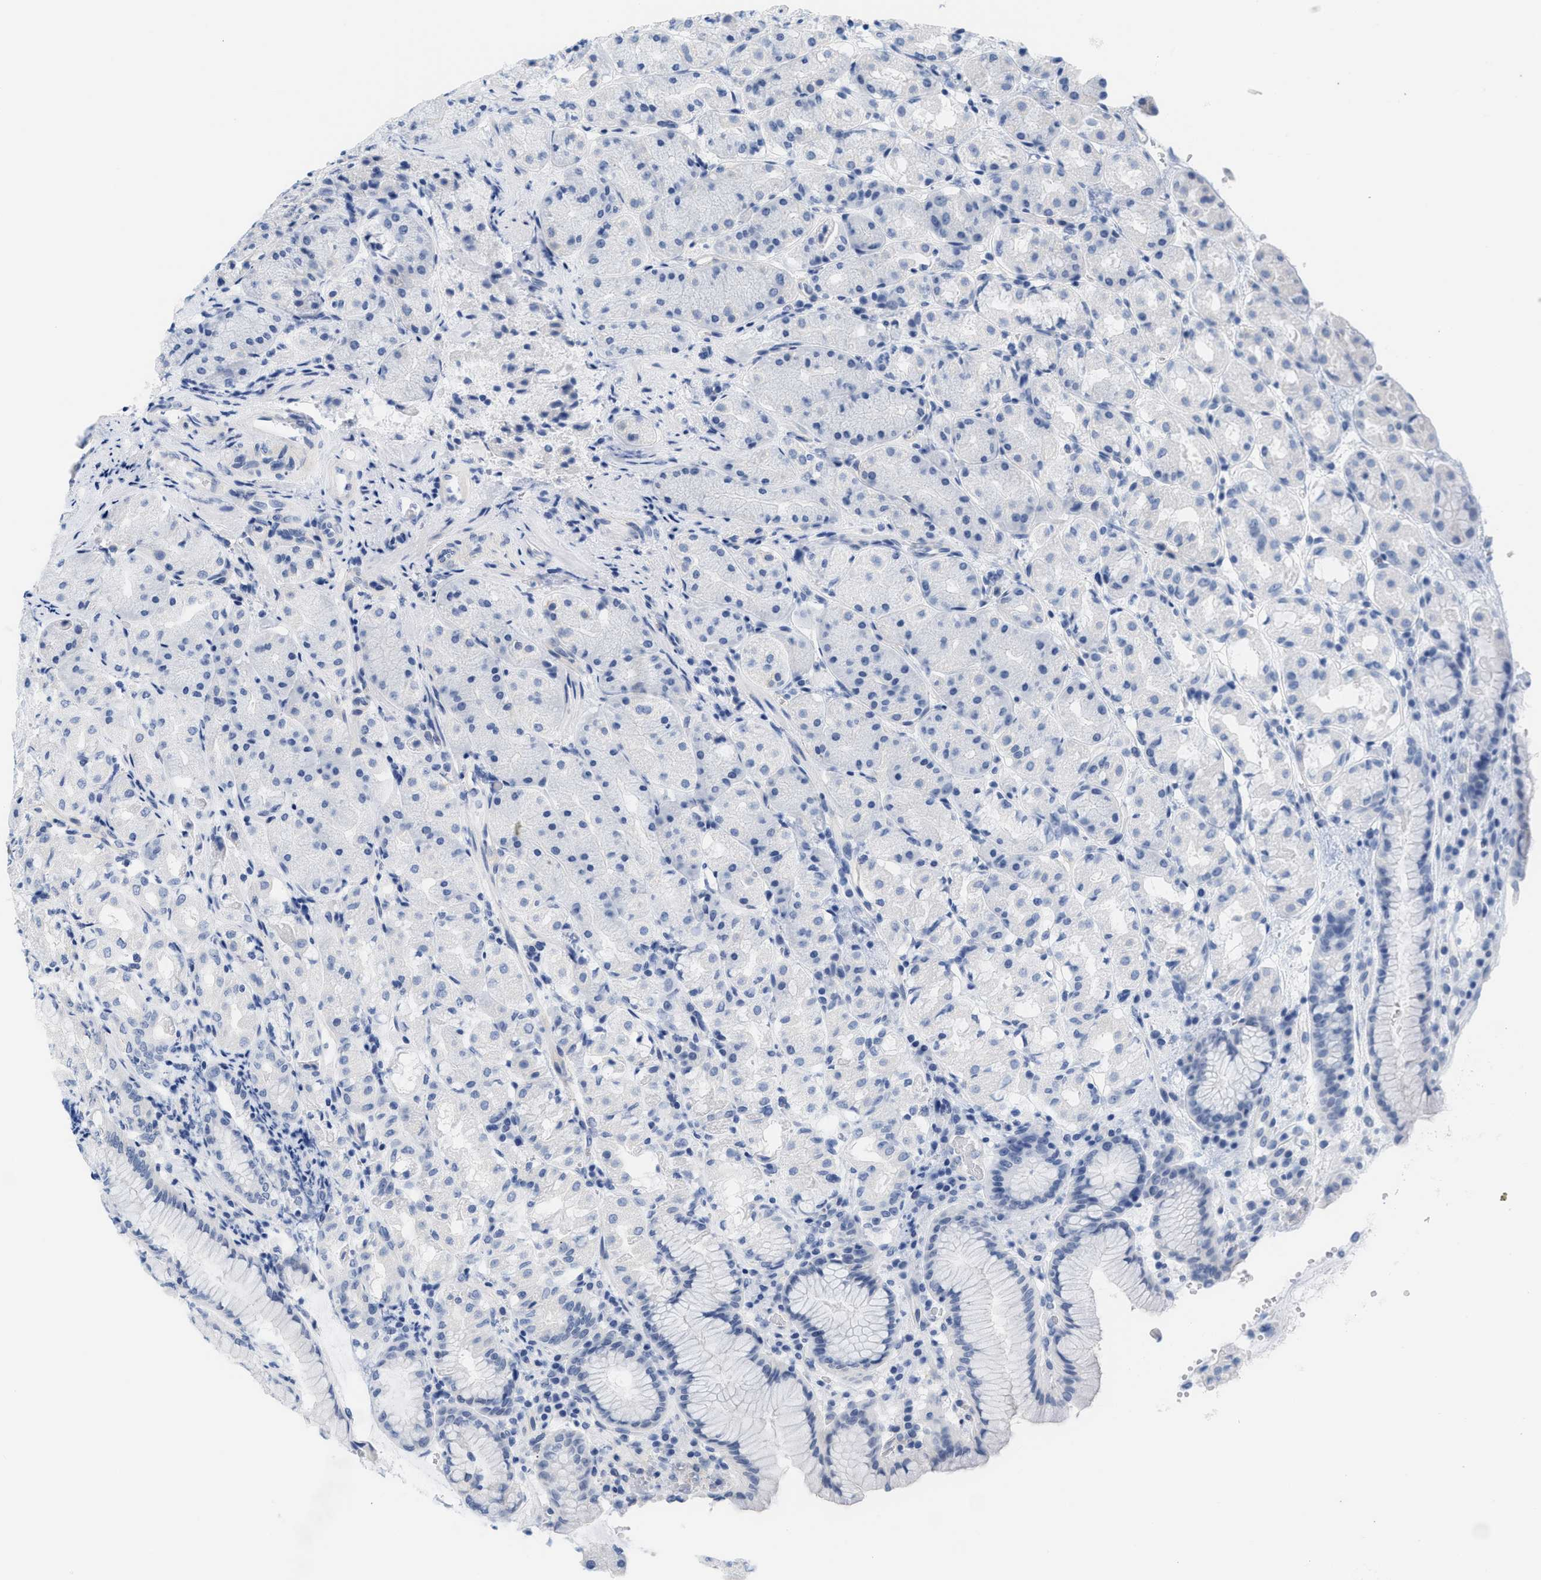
{"staining": {"intensity": "negative", "quantity": "none", "location": "none"}, "tissue": "stomach", "cell_type": "Glandular cells", "image_type": "normal", "snomed": [{"axis": "morphology", "description": "Normal tissue, NOS"}, {"axis": "topography", "description": "Stomach"}, {"axis": "topography", "description": "Stomach, lower"}], "caption": "There is no significant positivity in glandular cells of stomach. The staining was performed using DAB to visualize the protein expression in brown, while the nuclei were stained in blue with hematoxylin (Magnification: 20x).", "gene": "GPRASP2", "patient": {"sex": "female", "age": 56}}